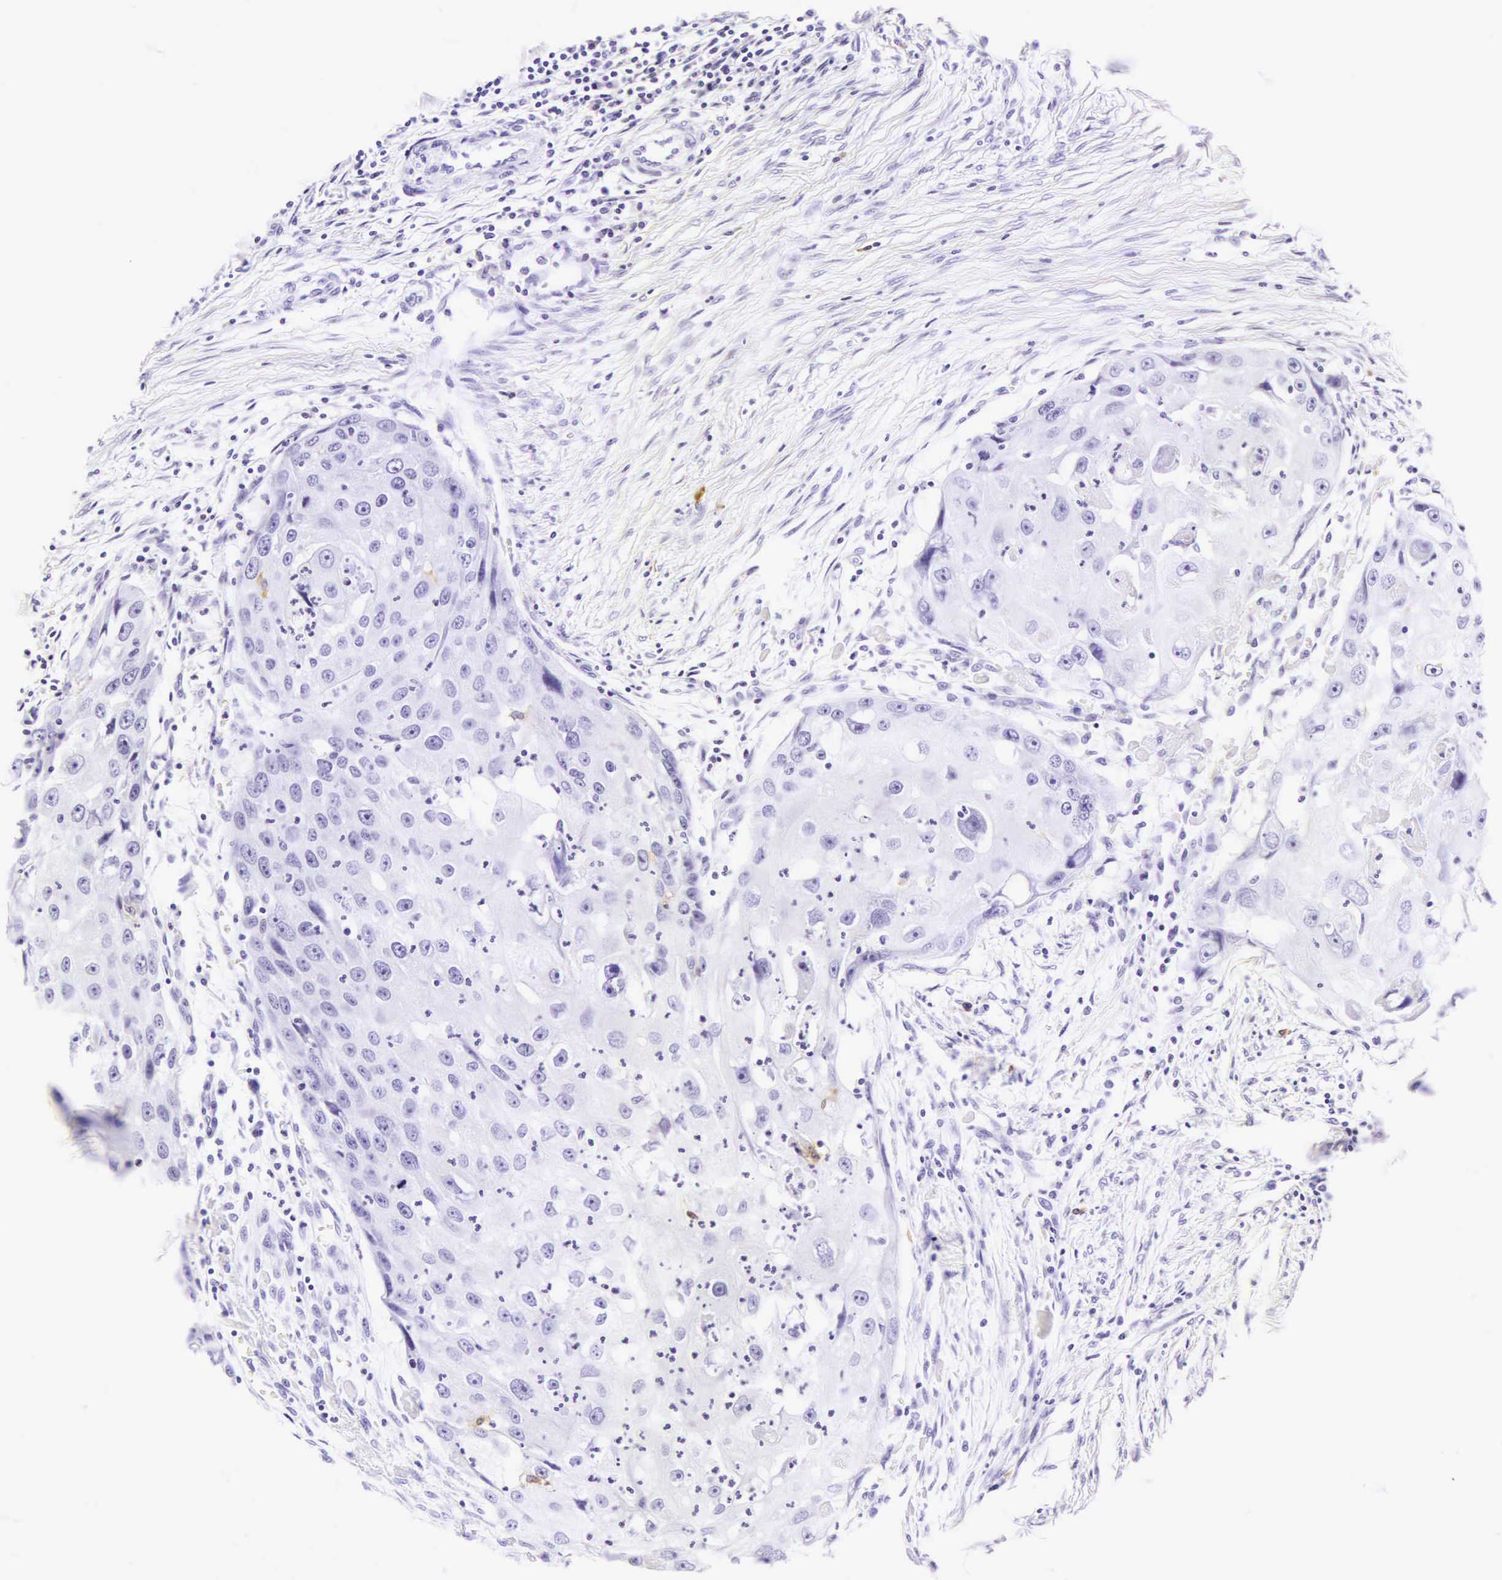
{"staining": {"intensity": "negative", "quantity": "none", "location": "none"}, "tissue": "head and neck cancer", "cell_type": "Tumor cells", "image_type": "cancer", "snomed": [{"axis": "morphology", "description": "Squamous cell carcinoma, NOS"}, {"axis": "topography", "description": "Head-Neck"}], "caption": "Tumor cells show no significant protein expression in head and neck squamous cell carcinoma.", "gene": "CD1A", "patient": {"sex": "male", "age": 64}}